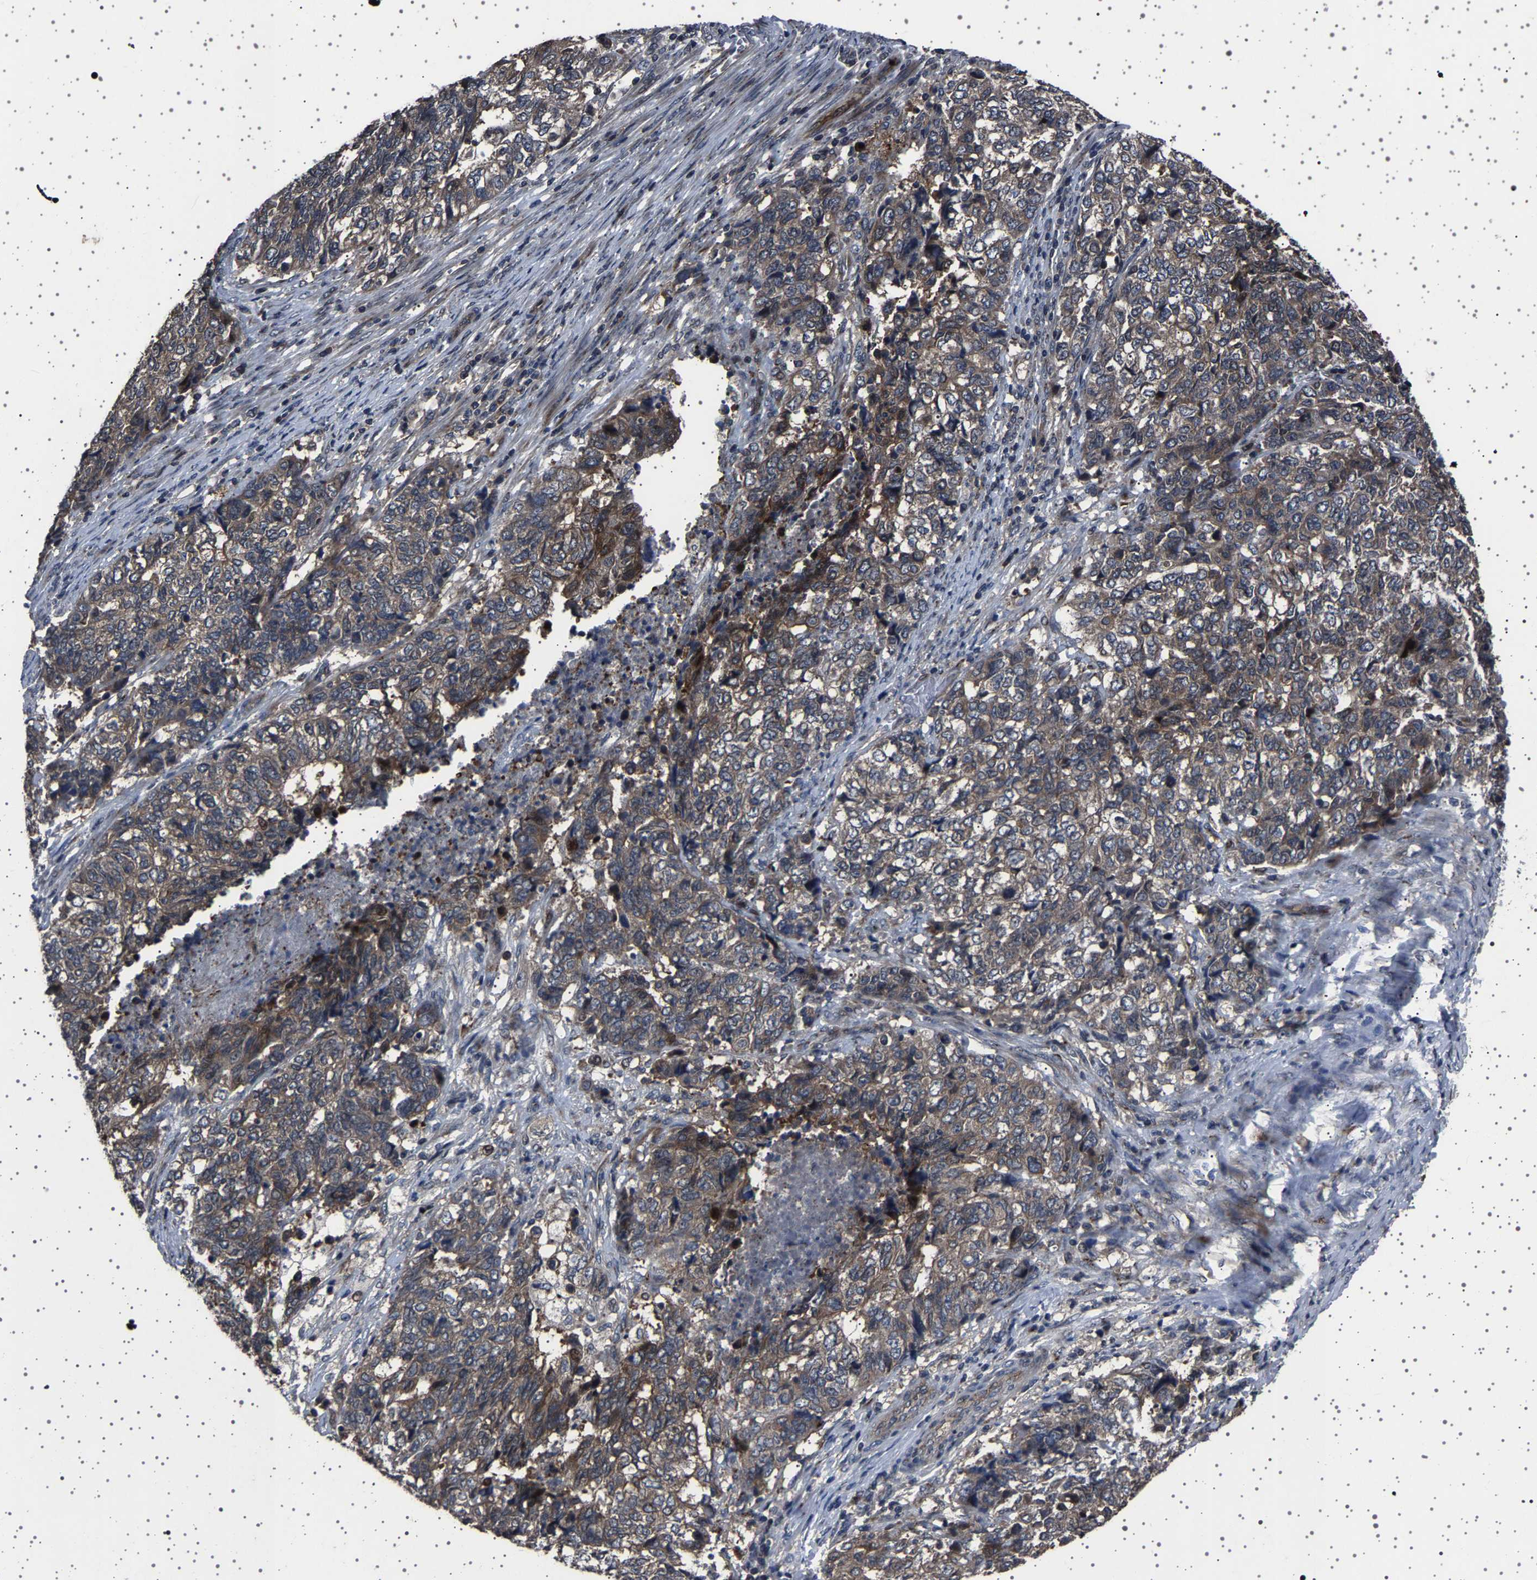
{"staining": {"intensity": "weak", "quantity": "25%-75%", "location": "cytoplasmic/membranous"}, "tissue": "endometrial cancer", "cell_type": "Tumor cells", "image_type": "cancer", "snomed": [{"axis": "morphology", "description": "Adenocarcinoma, NOS"}, {"axis": "topography", "description": "Endometrium"}], "caption": "Immunohistochemistry (IHC) of human endometrial cancer displays low levels of weak cytoplasmic/membranous expression in about 25%-75% of tumor cells. The protein of interest is shown in brown color, while the nuclei are stained blue.", "gene": "NCKAP1", "patient": {"sex": "female", "age": 80}}